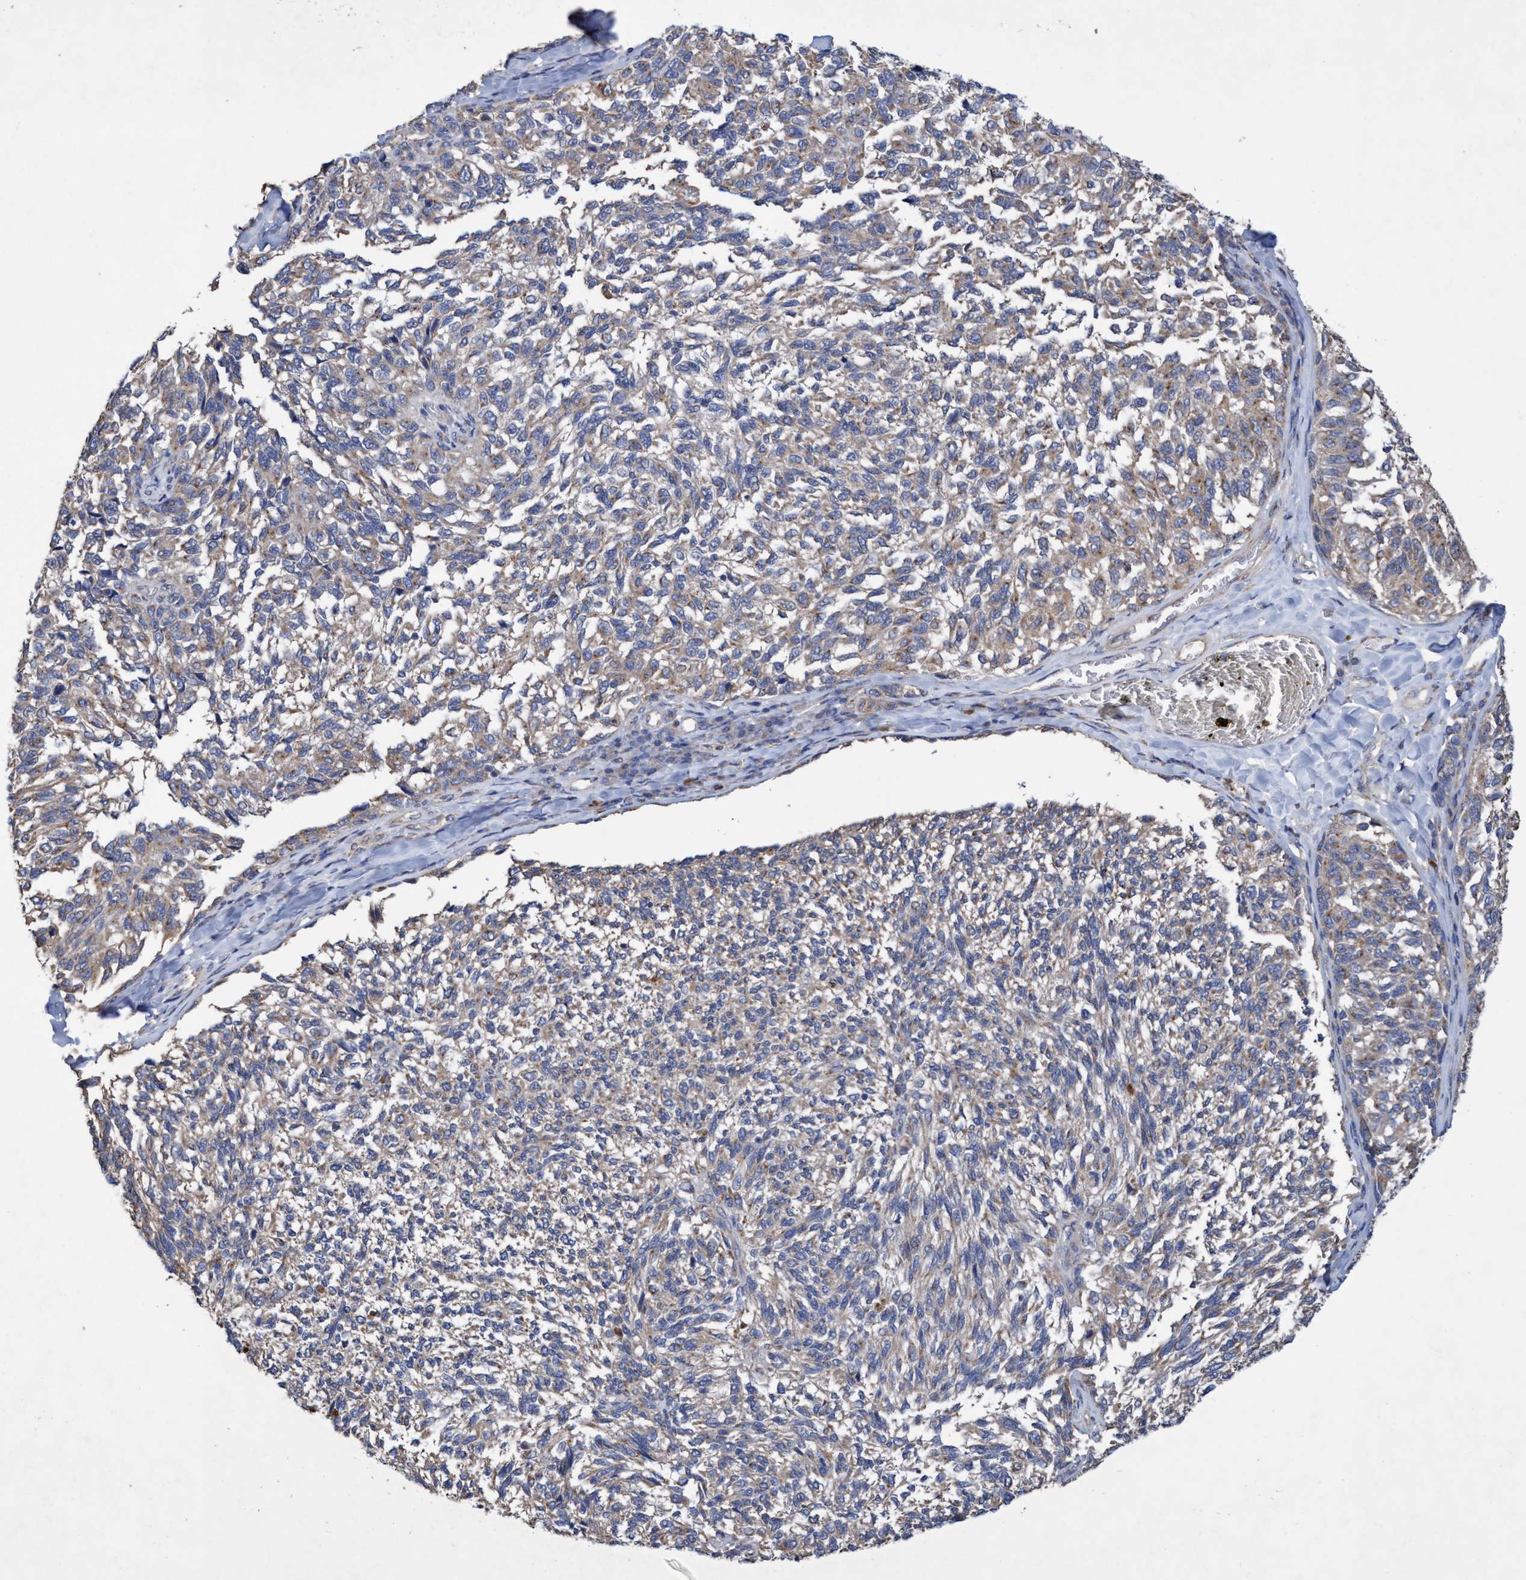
{"staining": {"intensity": "weak", "quantity": "25%-75%", "location": "cytoplasmic/membranous"}, "tissue": "melanoma", "cell_type": "Tumor cells", "image_type": "cancer", "snomed": [{"axis": "morphology", "description": "Malignant melanoma, NOS"}, {"axis": "topography", "description": "Skin"}], "caption": "Tumor cells show weak cytoplasmic/membranous staining in about 25%-75% of cells in malignant melanoma.", "gene": "BICD2", "patient": {"sex": "female", "age": 73}}